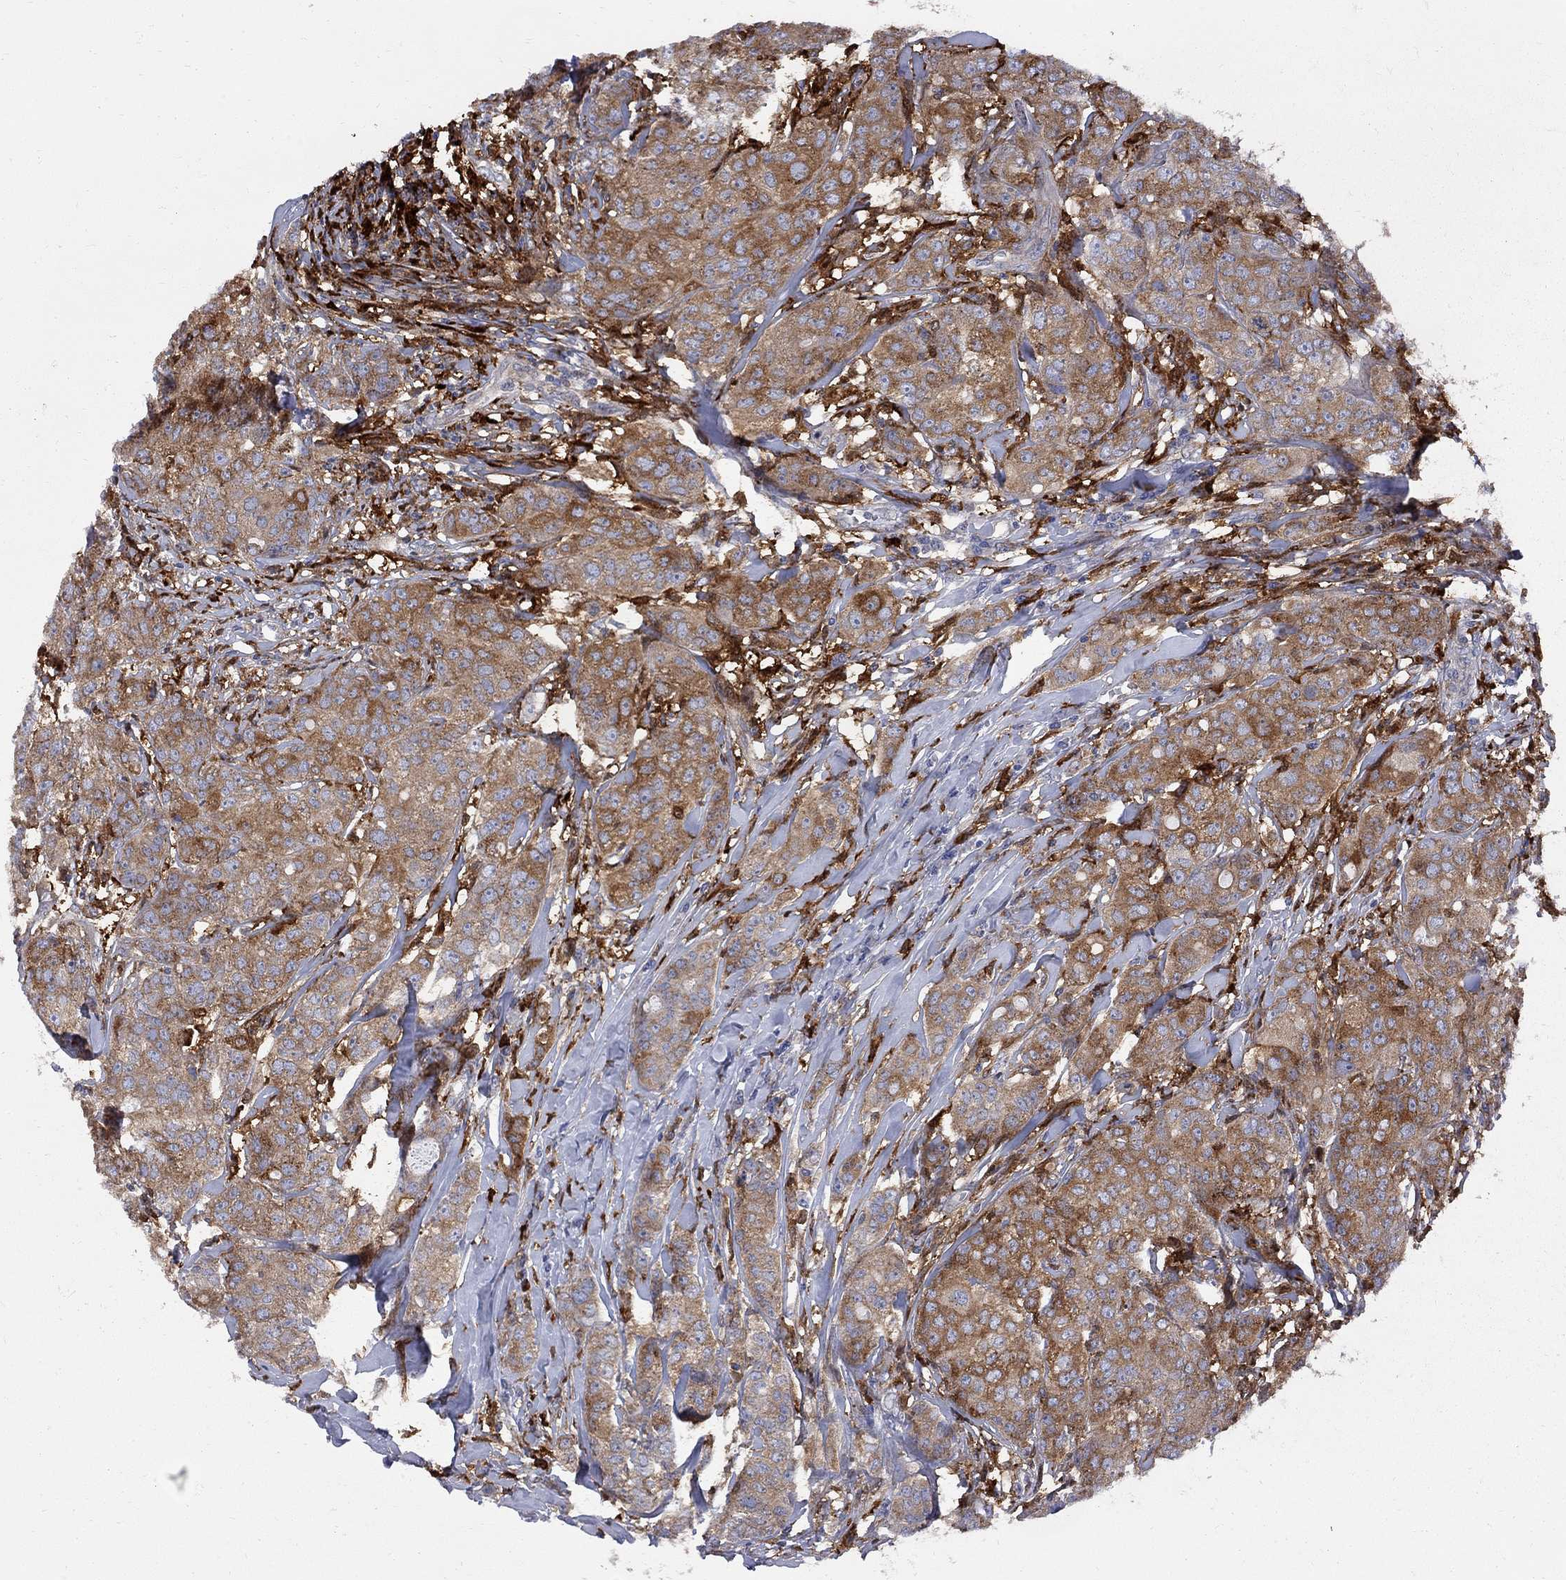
{"staining": {"intensity": "moderate", "quantity": ">75%", "location": "cytoplasmic/membranous"}, "tissue": "breast cancer", "cell_type": "Tumor cells", "image_type": "cancer", "snomed": [{"axis": "morphology", "description": "Duct carcinoma"}, {"axis": "topography", "description": "Breast"}], "caption": "This is a photomicrograph of IHC staining of breast cancer (infiltrating ductal carcinoma), which shows moderate positivity in the cytoplasmic/membranous of tumor cells.", "gene": "MTHFR", "patient": {"sex": "female", "age": 43}}